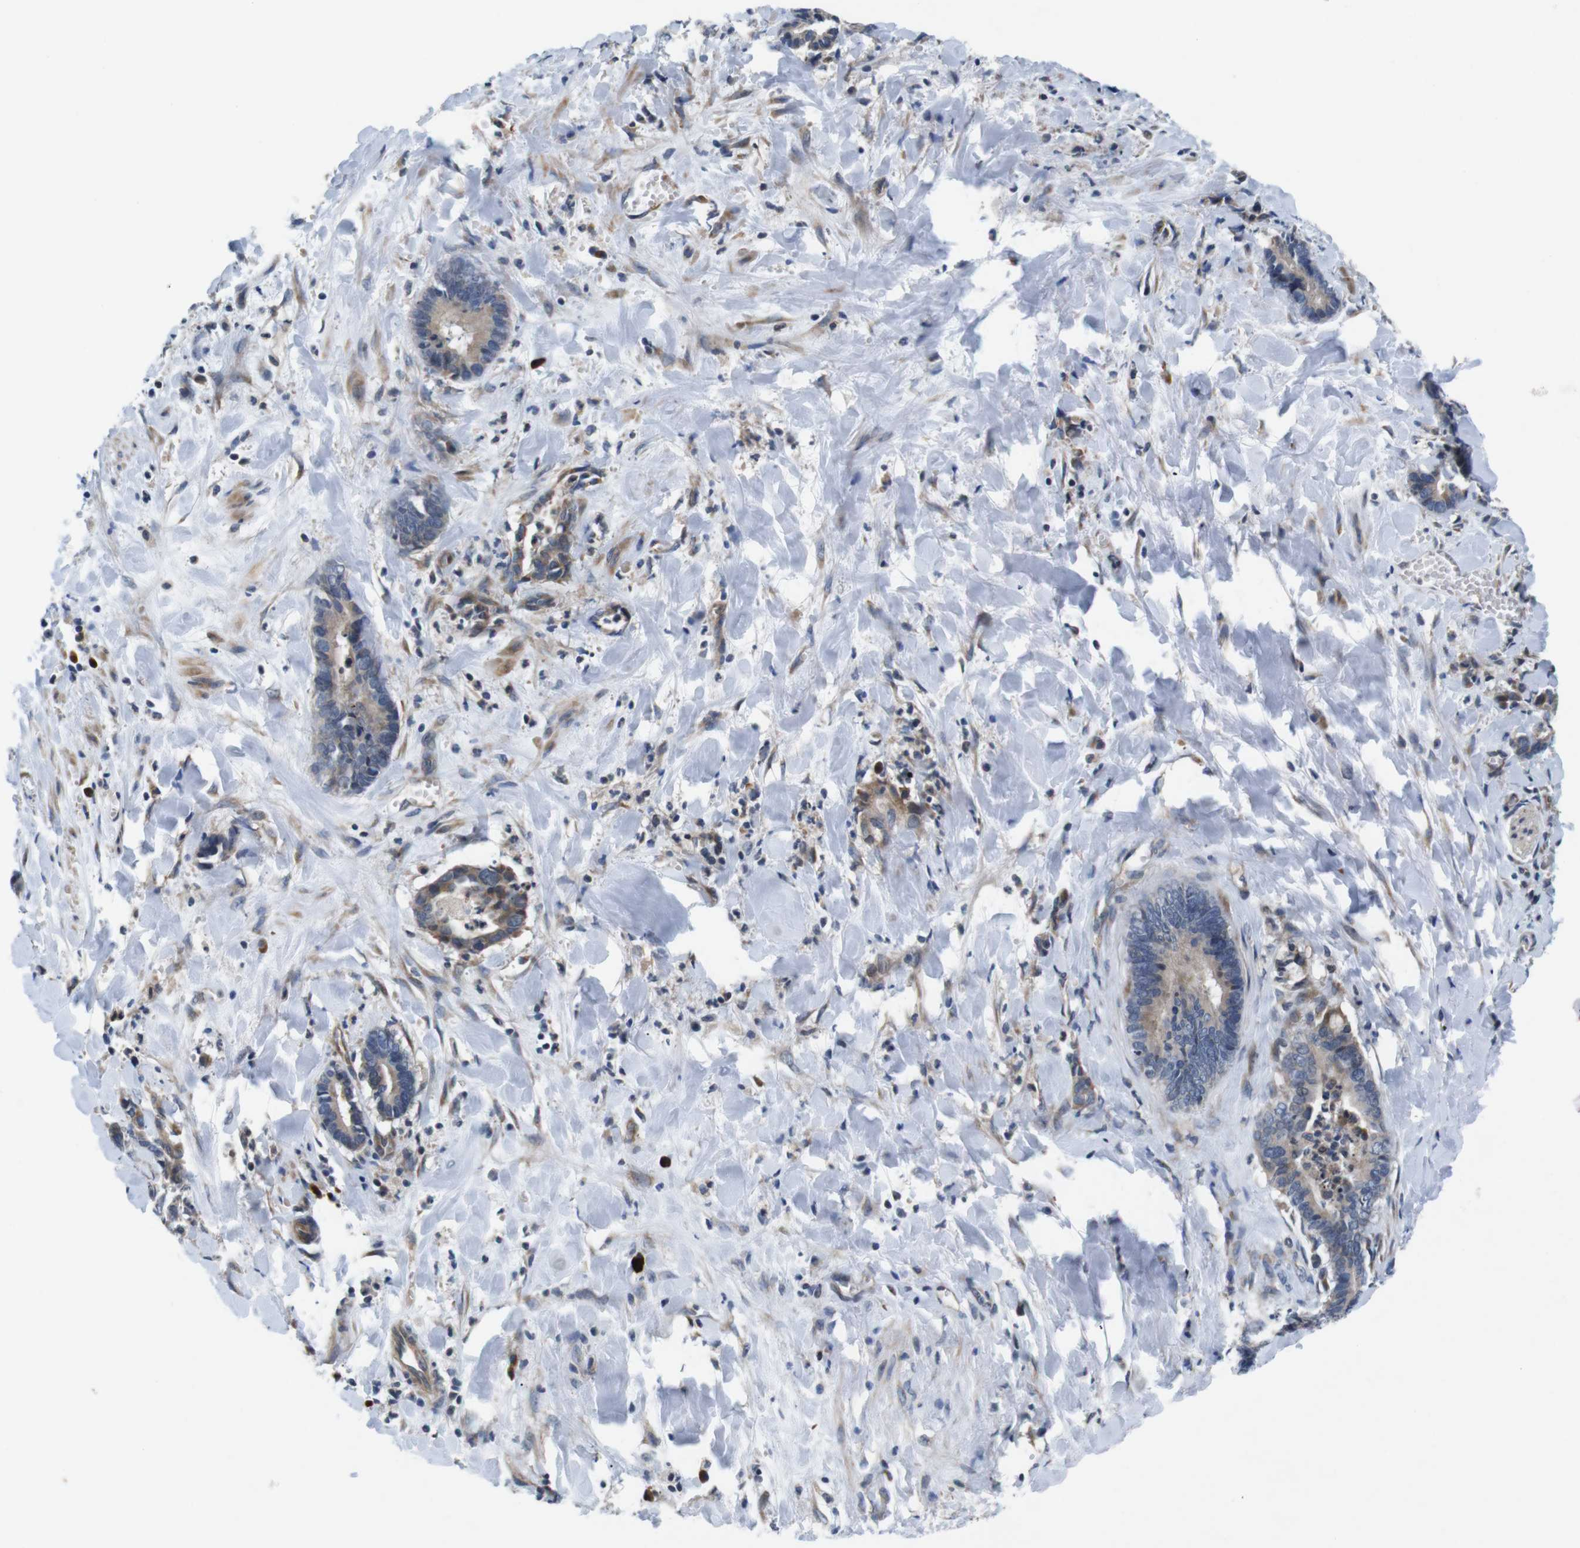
{"staining": {"intensity": "weak", "quantity": ">75%", "location": "cytoplasmic/membranous"}, "tissue": "cervical cancer", "cell_type": "Tumor cells", "image_type": "cancer", "snomed": [{"axis": "morphology", "description": "Adenocarcinoma, NOS"}, {"axis": "topography", "description": "Cervix"}], "caption": "Immunohistochemical staining of human cervical cancer (adenocarcinoma) shows weak cytoplasmic/membranous protein positivity in approximately >75% of tumor cells. The protein of interest is stained brown, and the nuclei are stained in blue (DAB IHC with brightfield microscopy, high magnification).", "gene": "JAK1", "patient": {"sex": "female", "age": 44}}